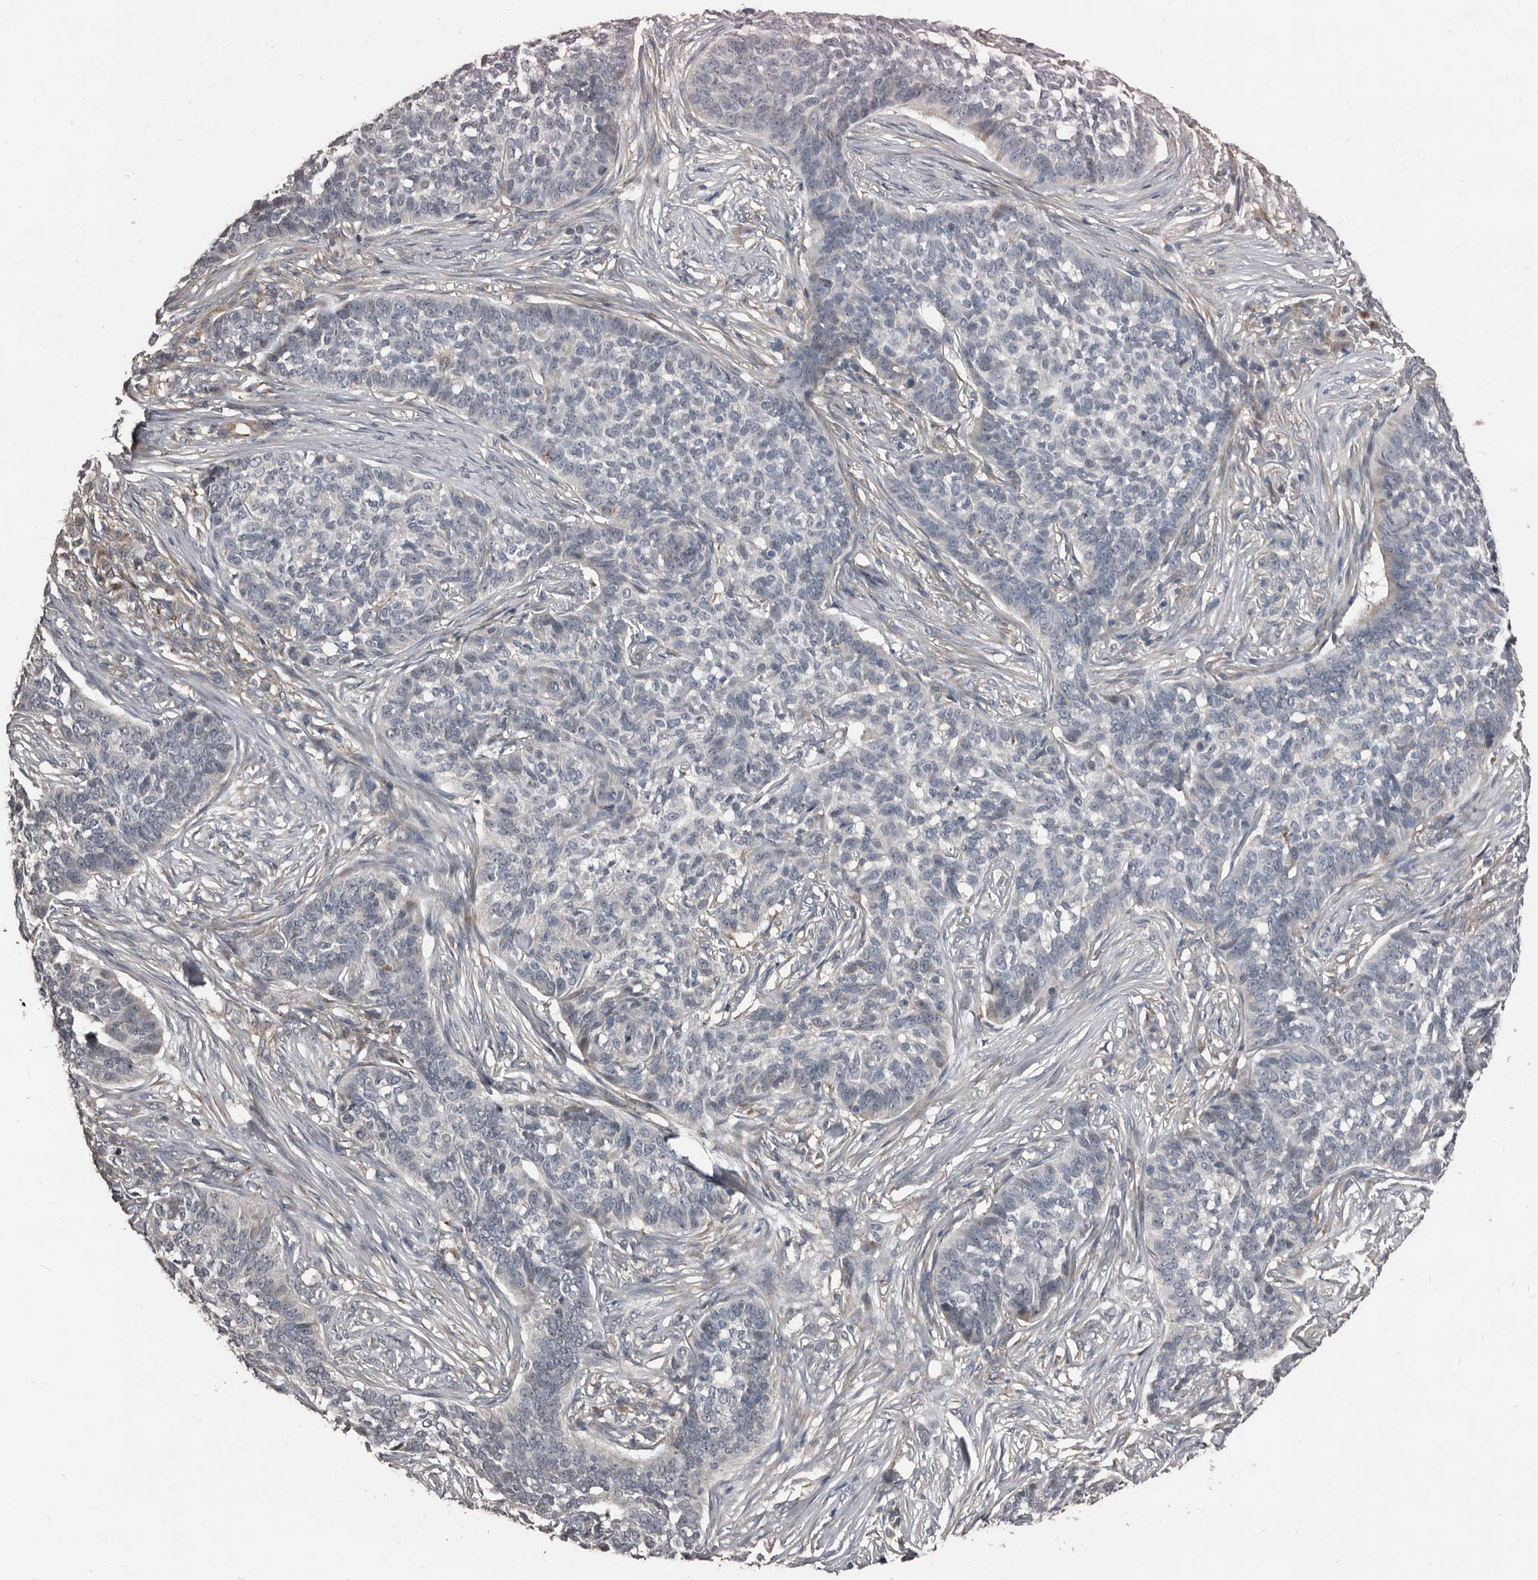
{"staining": {"intensity": "negative", "quantity": "none", "location": "none"}, "tissue": "skin cancer", "cell_type": "Tumor cells", "image_type": "cancer", "snomed": [{"axis": "morphology", "description": "Basal cell carcinoma"}, {"axis": "topography", "description": "Skin"}], "caption": "Histopathology image shows no protein expression in tumor cells of skin cancer (basal cell carcinoma) tissue. (DAB (3,3'-diaminobenzidine) immunohistochemistry with hematoxylin counter stain).", "gene": "DHPS", "patient": {"sex": "male", "age": 85}}